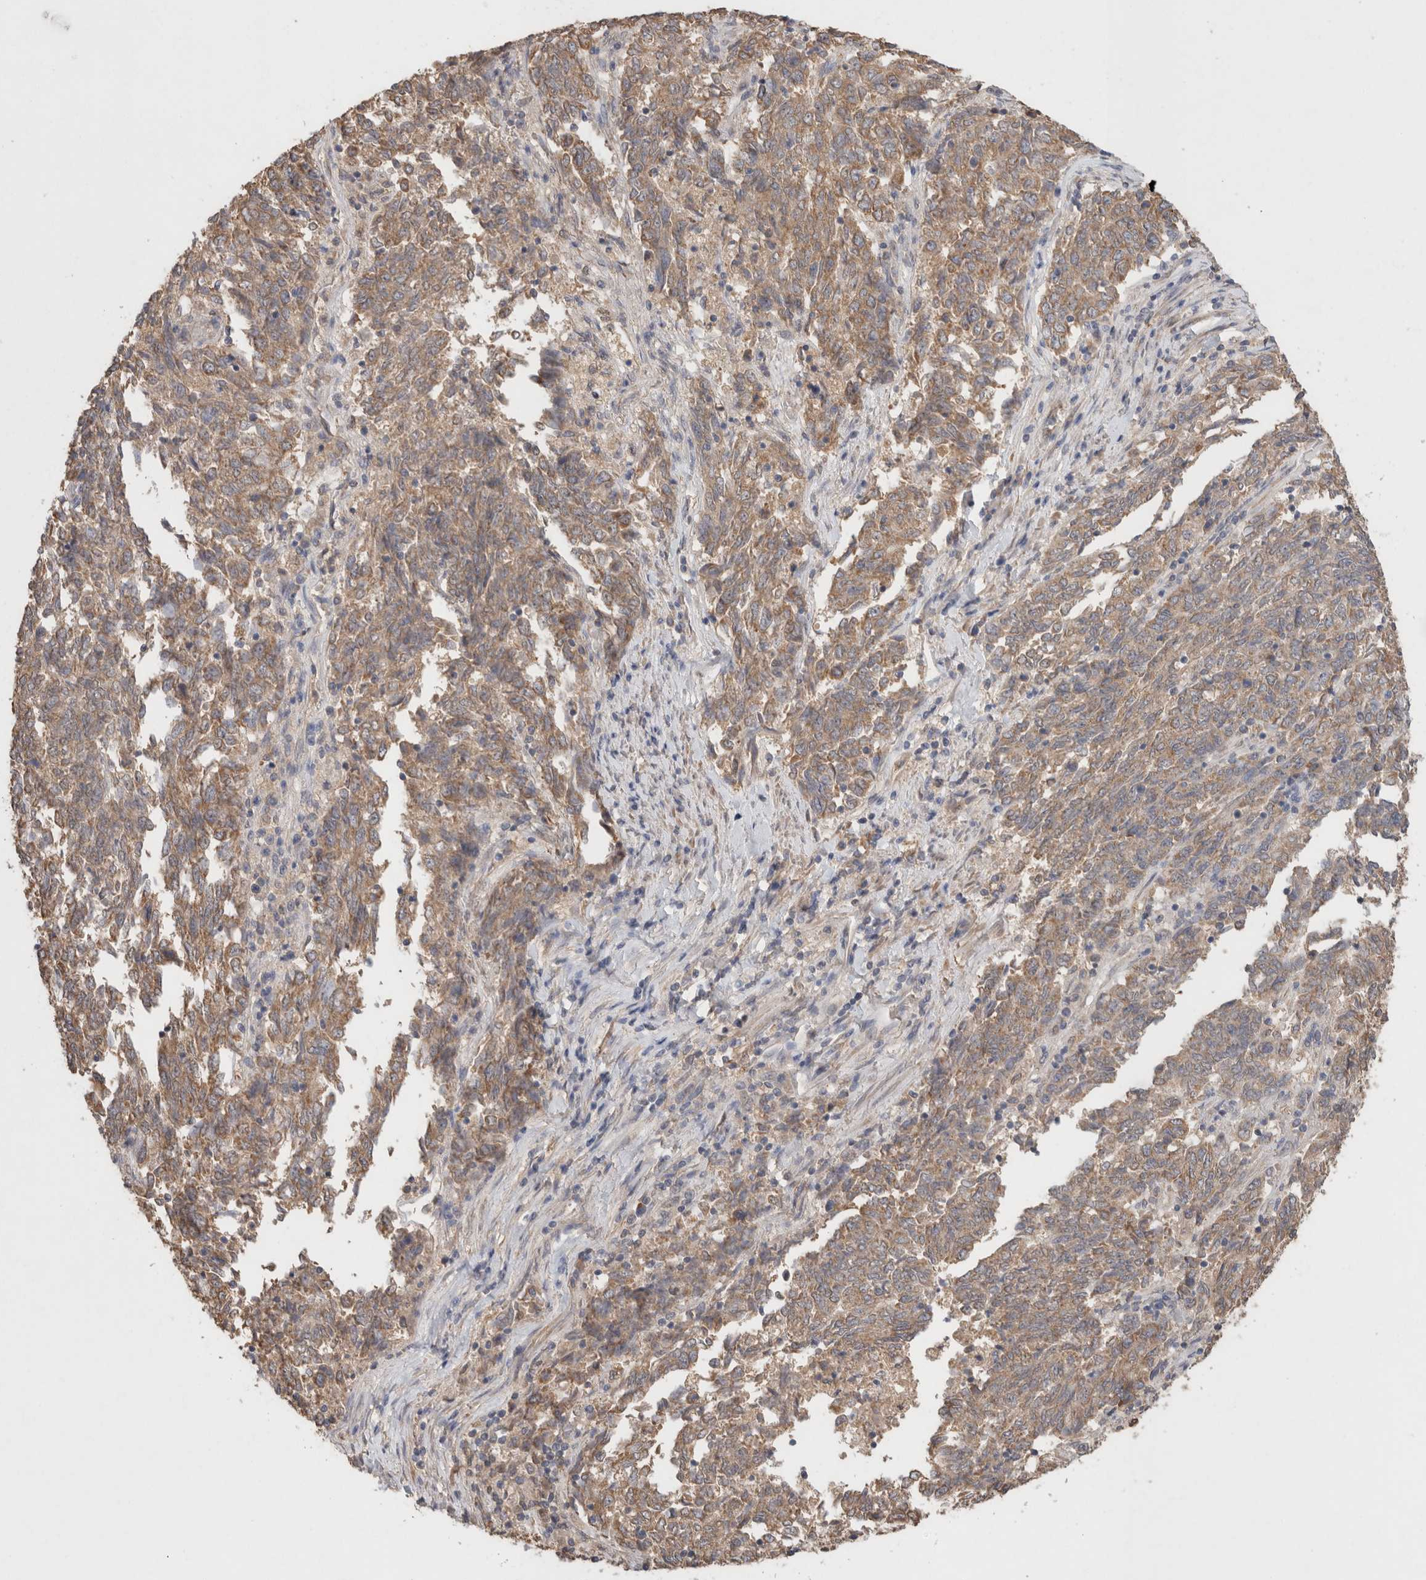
{"staining": {"intensity": "moderate", "quantity": ">75%", "location": "cytoplasmic/membranous"}, "tissue": "endometrial cancer", "cell_type": "Tumor cells", "image_type": "cancer", "snomed": [{"axis": "morphology", "description": "Adenocarcinoma, NOS"}, {"axis": "topography", "description": "Endometrium"}], "caption": "Moderate cytoplasmic/membranous positivity for a protein is seen in about >75% of tumor cells of adenocarcinoma (endometrial) using immunohistochemistry (IHC).", "gene": "RAB14", "patient": {"sex": "female", "age": 80}}